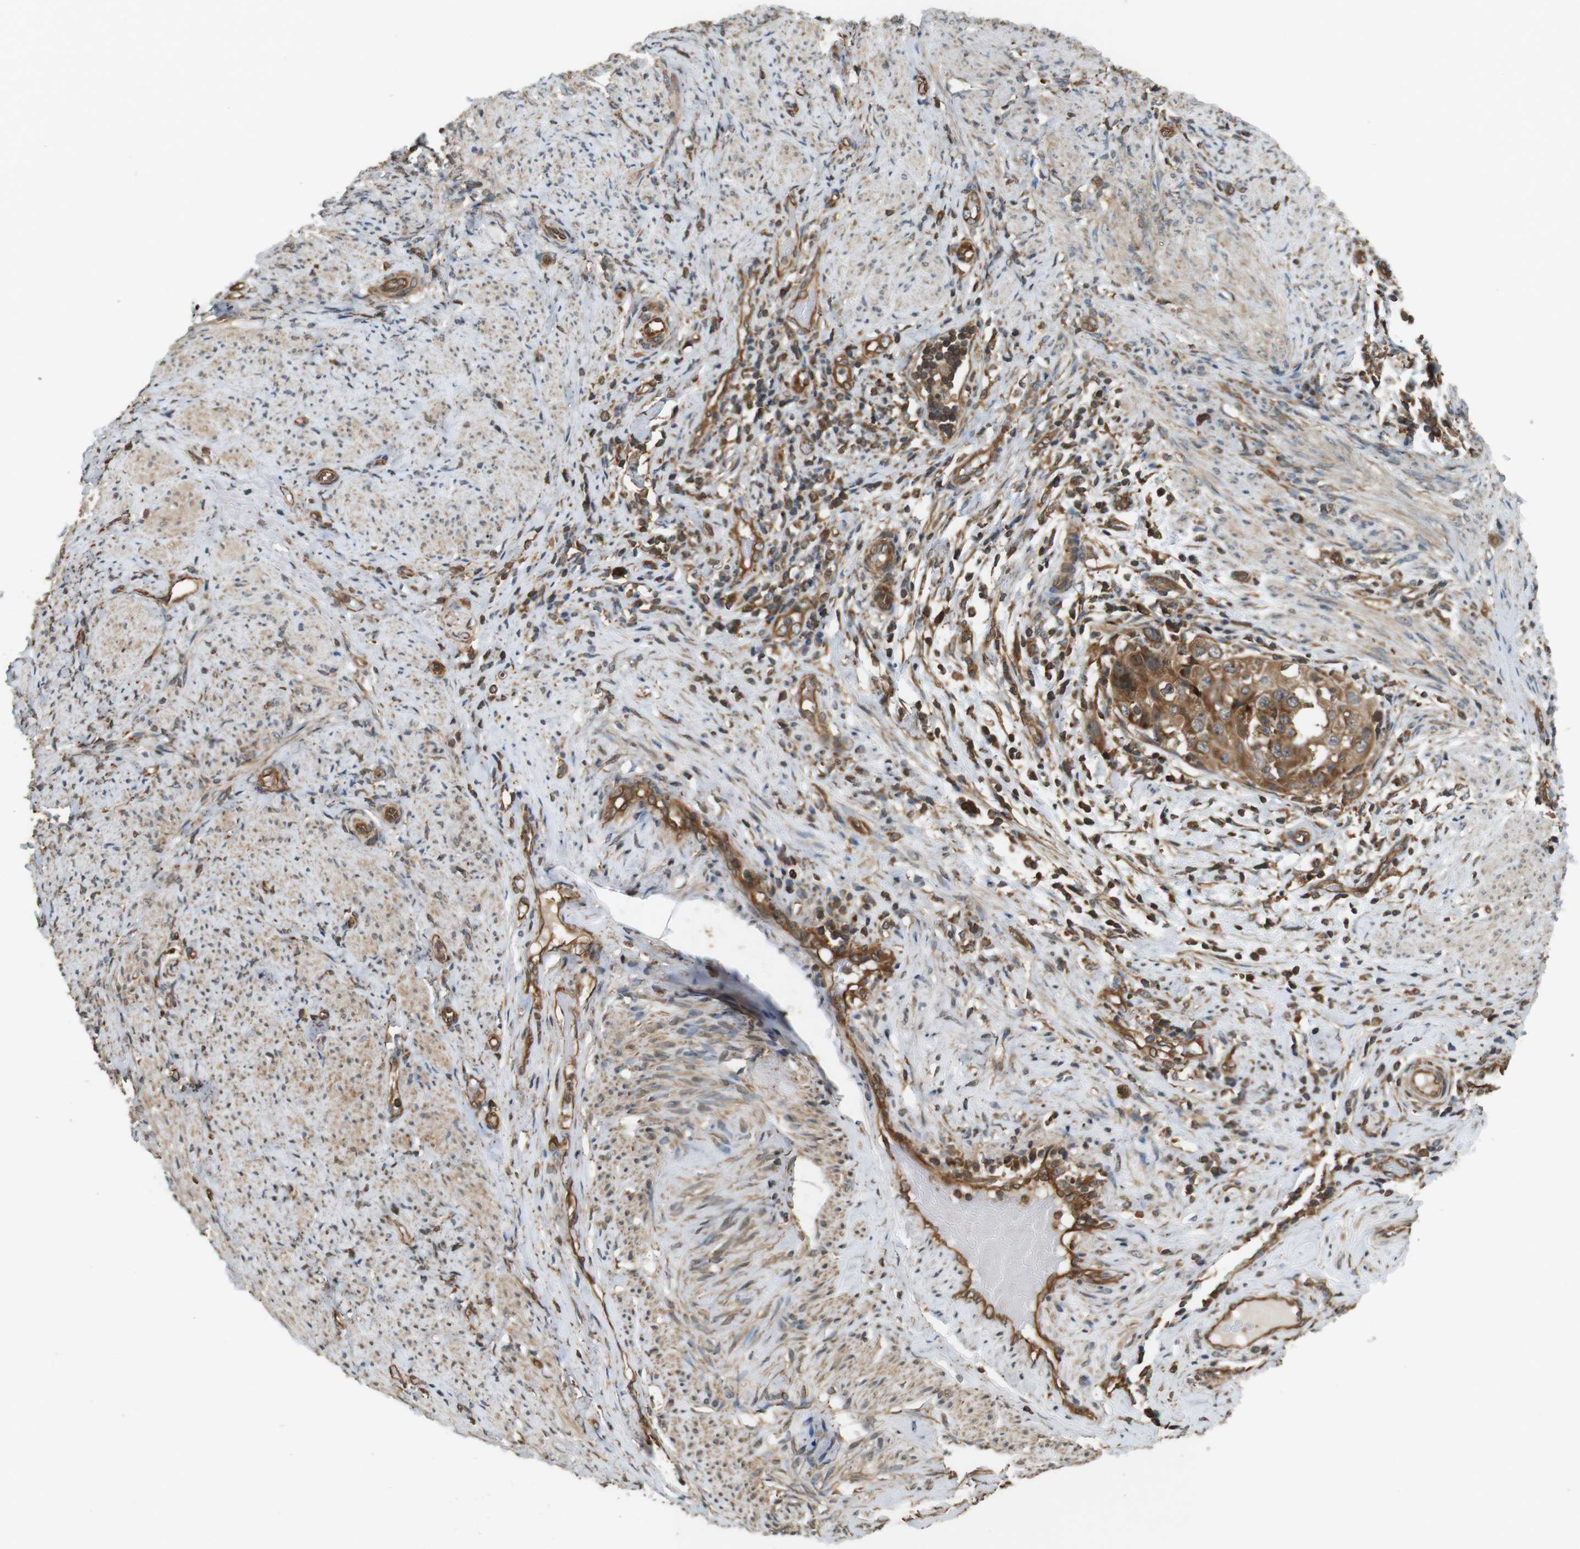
{"staining": {"intensity": "moderate", "quantity": ">75%", "location": "cytoplasmic/membranous"}, "tissue": "endometrial cancer", "cell_type": "Tumor cells", "image_type": "cancer", "snomed": [{"axis": "morphology", "description": "Adenocarcinoma, NOS"}, {"axis": "topography", "description": "Endometrium"}], "caption": "Immunohistochemical staining of endometrial cancer (adenocarcinoma) demonstrates moderate cytoplasmic/membranous protein positivity in approximately >75% of tumor cells. Nuclei are stained in blue.", "gene": "PA2G4", "patient": {"sex": "female", "age": 85}}